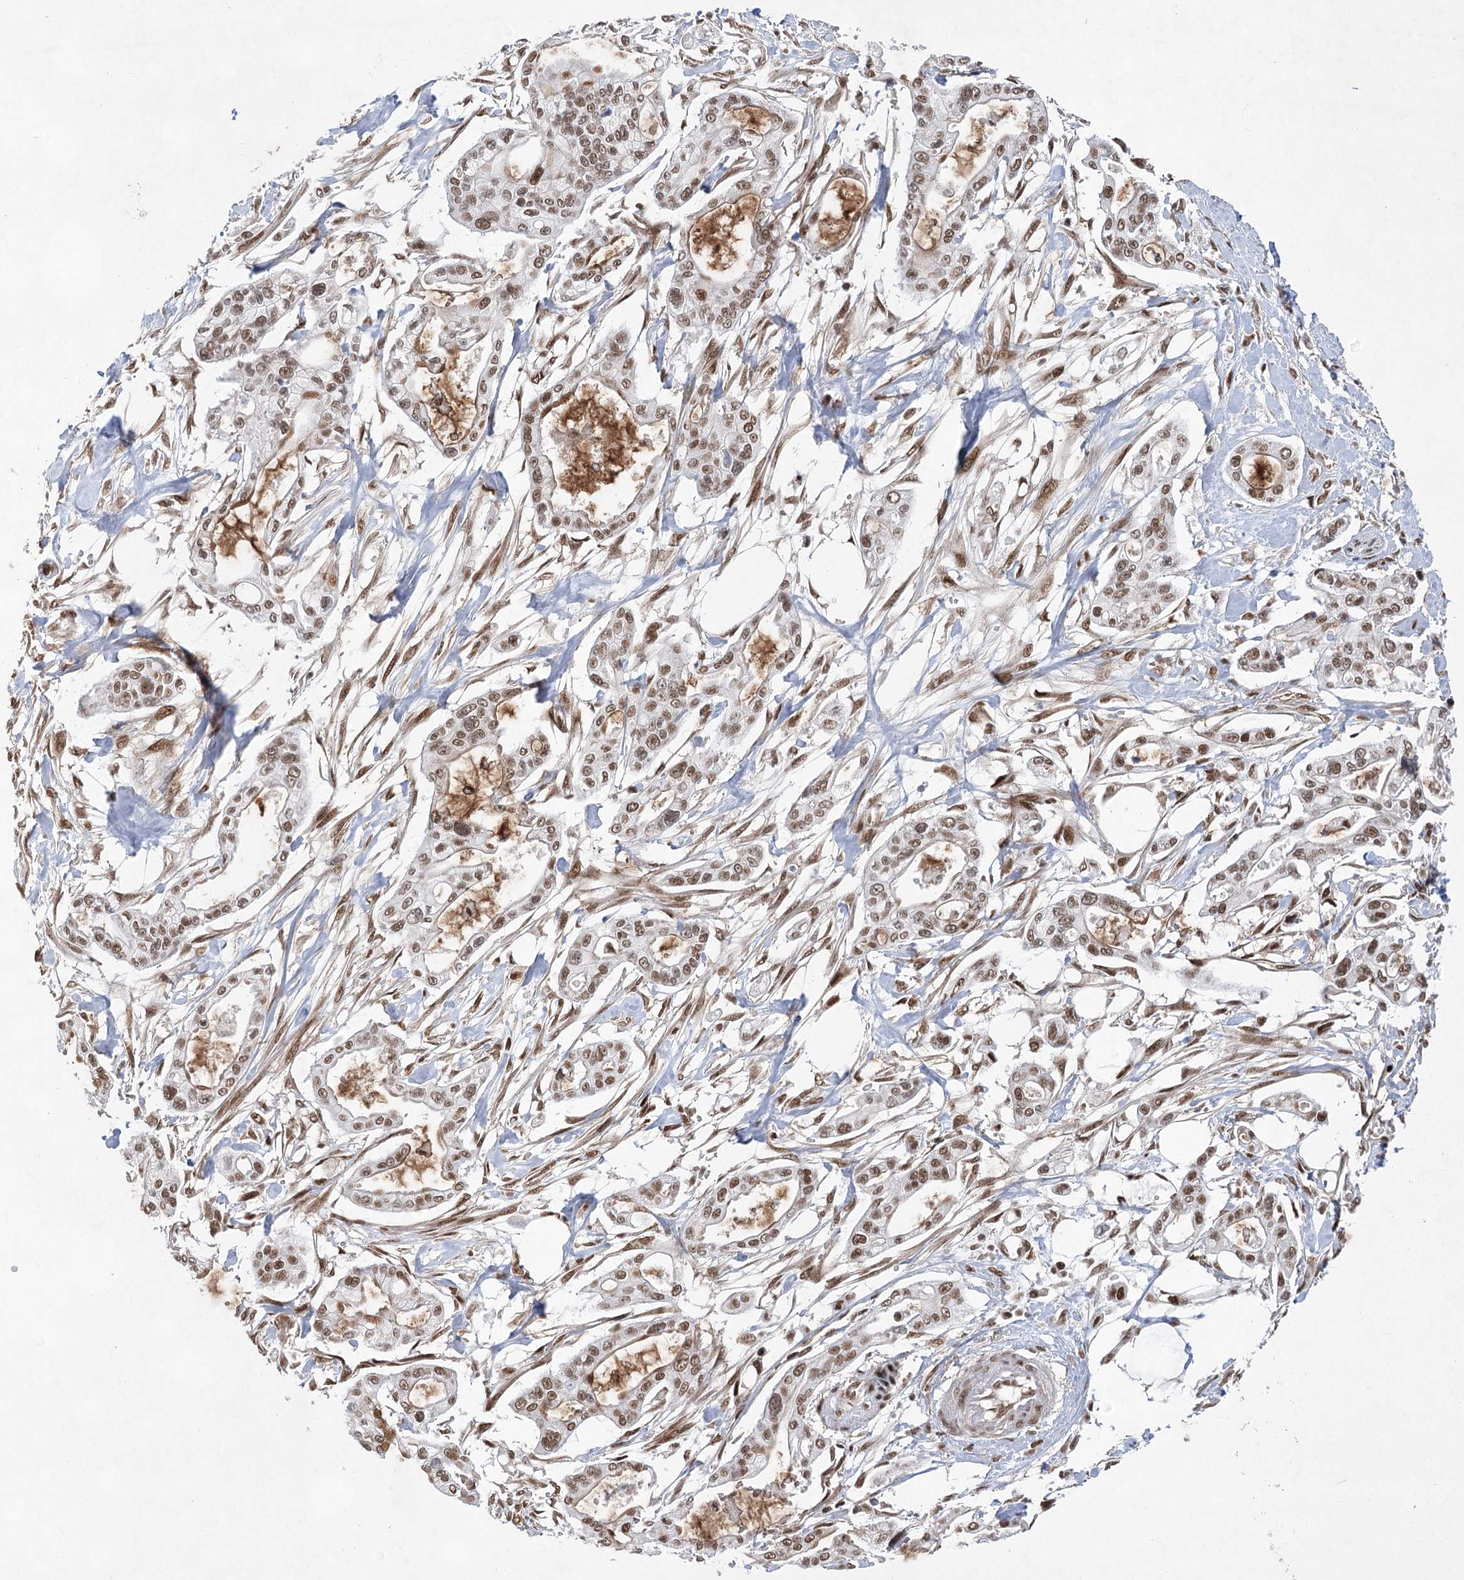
{"staining": {"intensity": "strong", "quantity": ">75%", "location": "nuclear"}, "tissue": "pancreatic cancer", "cell_type": "Tumor cells", "image_type": "cancer", "snomed": [{"axis": "morphology", "description": "Adenocarcinoma, NOS"}, {"axis": "topography", "description": "Pancreas"}], "caption": "Pancreatic adenocarcinoma stained for a protein (brown) demonstrates strong nuclear positive positivity in about >75% of tumor cells.", "gene": "ZCCHC8", "patient": {"sex": "male", "age": 68}}